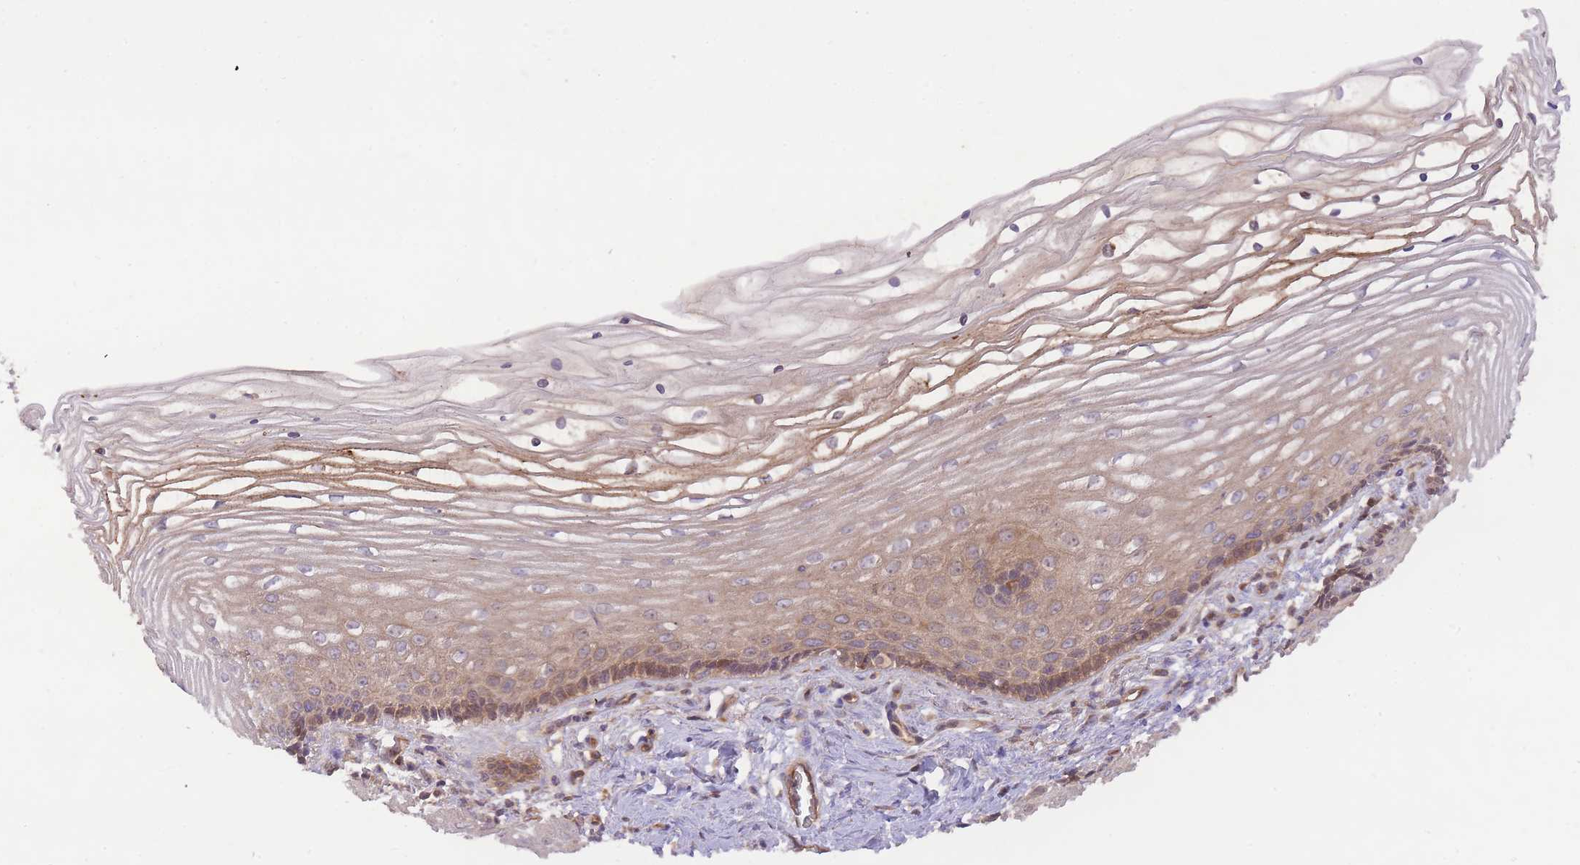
{"staining": {"intensity": "moderate", "quantity": ">75%", "location": "cytoplasmic/membranous"}, "tissue": "cervix", "cell_type": "Glandular cells", "image_type": "normal", "snomed": [{"axis": "morphology", "description": "Normal tissue, NOS"}, {"axis": "topography", "description": "Cervix"}], "caption": "Protein staining of benign cervix displays moderate cytoplasmic/membranous positivity in approximately >75% of glandular cells.", "gene": "PREP", "patient": {"sex": "female", "age": 47}}